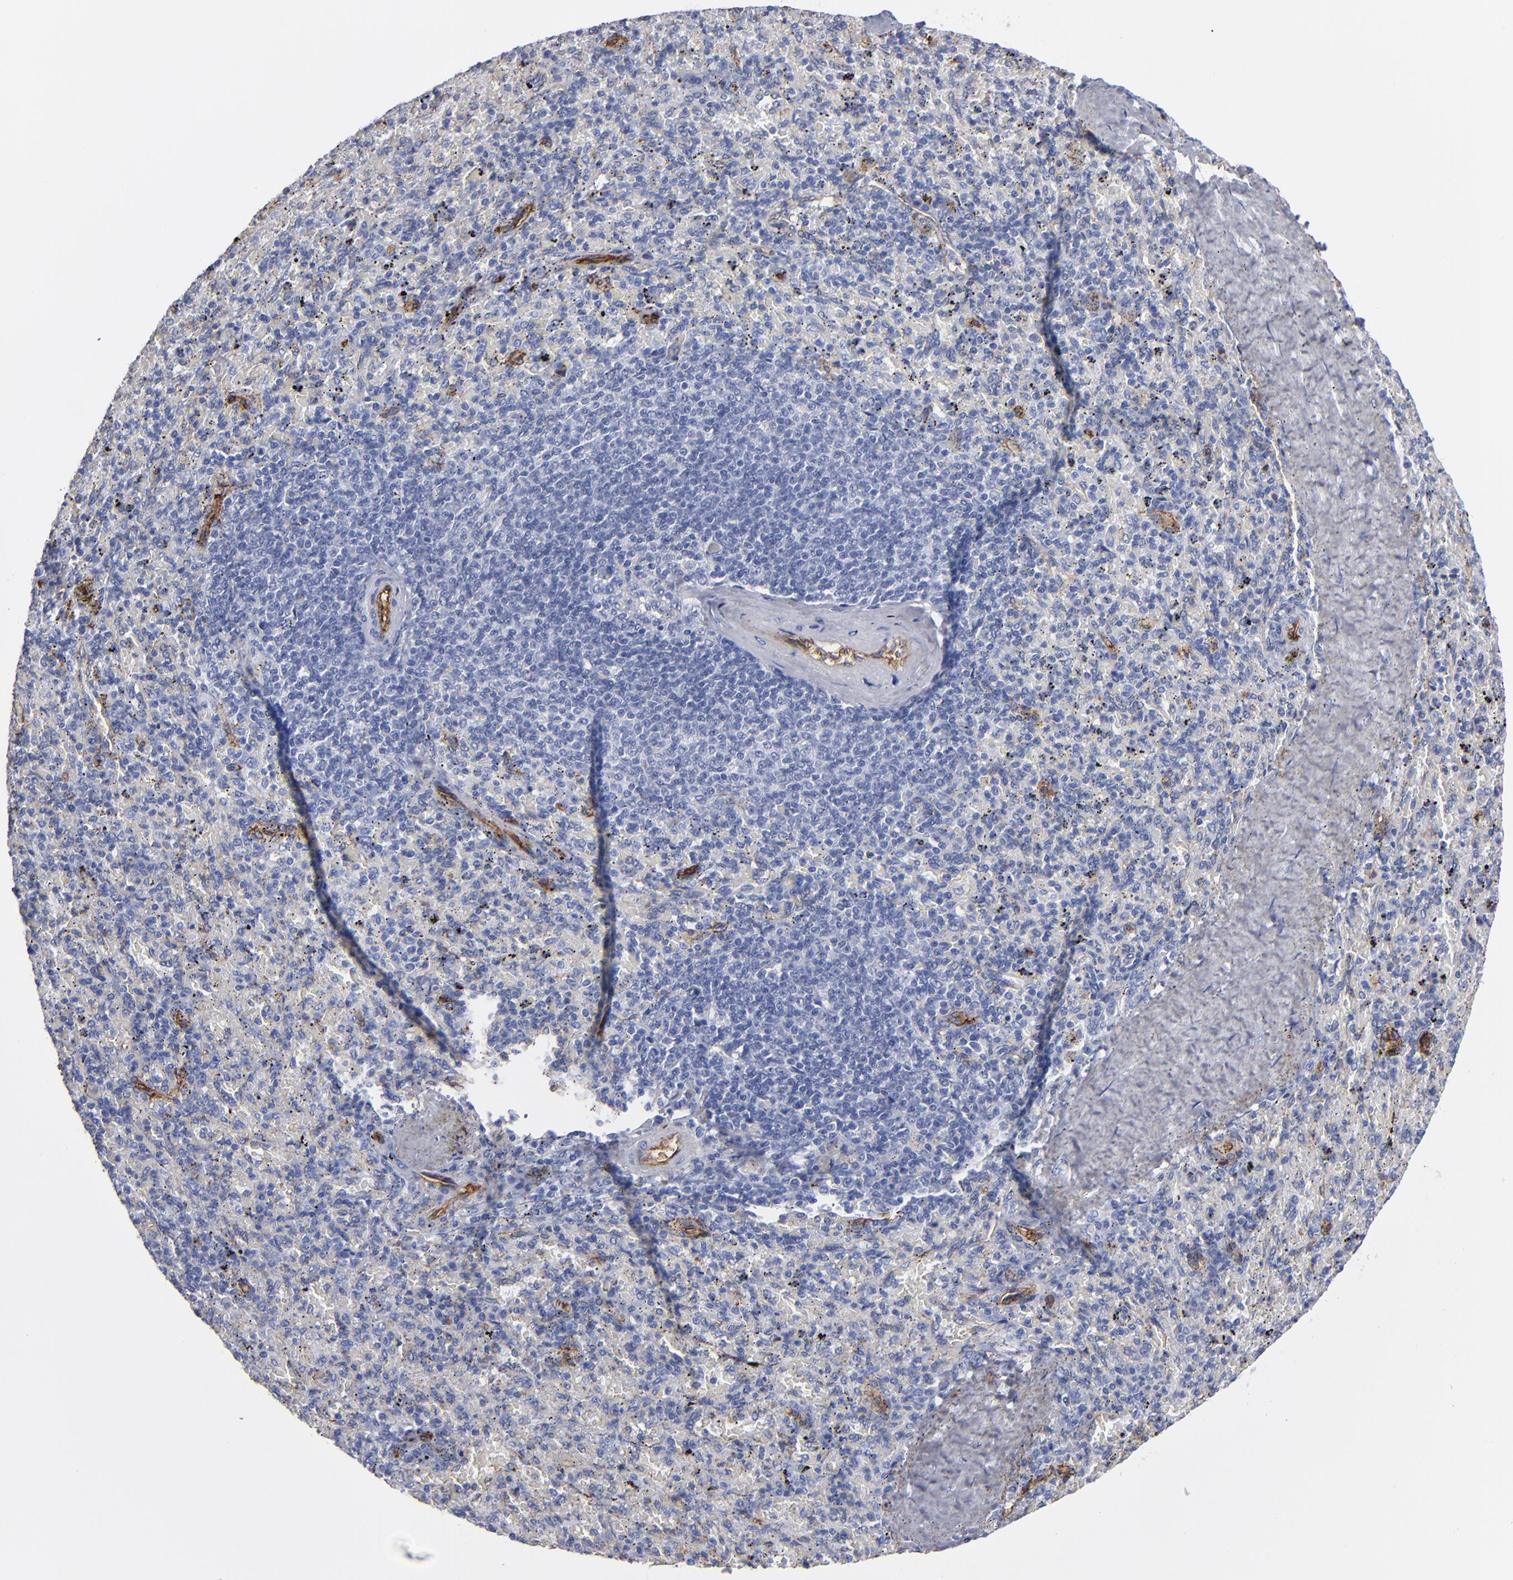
{"staining": {"intensity": "negative", "quantity": "none", "location": "none"}, "tissue": "spleen", "cell_type": "Cells in red pulp", "image_type": "normal", "snomed": [{"axis": "morphology", "description": "Normal tissue, NOS"}, {"axis": "topography", "description": "Spleen"}], "caption": "High power microscopy image of an immunohistochemistry (IHC) histopathology image of normal spleen, revealing no significant positivity in cells in red pulp.", "gene": "TM4SF1", "patient": {"sex": "female", "age": 43}}